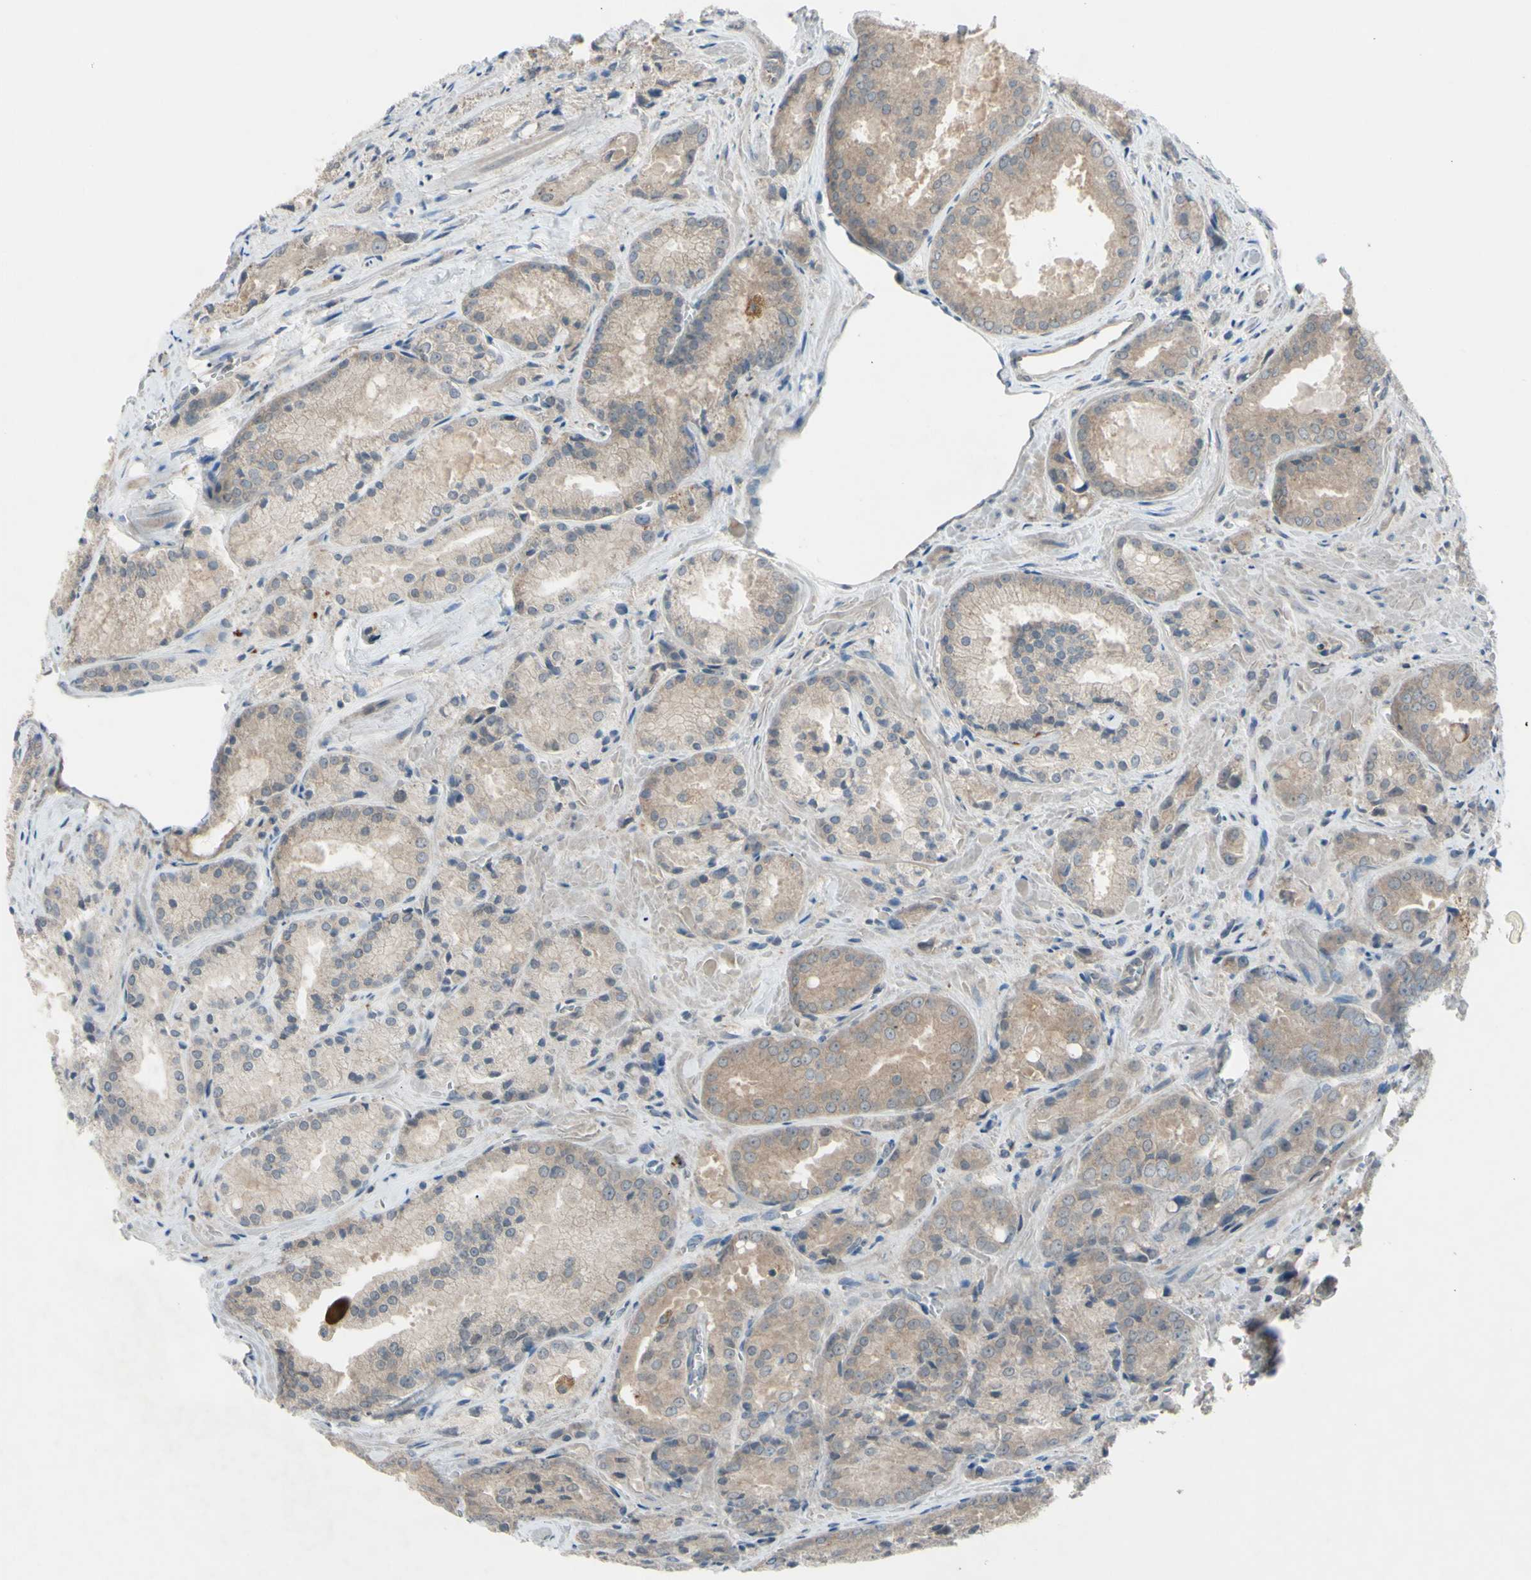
{"staining": {"intensity": "weak", "quantity": ">75%", "location": "cytoplasmic/membranous"}, "tissue": "prostate cancer", "cell_type": "Tumor cells", "image_type": "cancer", "snomed": [{"axis": "morphology", "description": "Adenocarcinoma, Low grade"}, {"axis": "topography", "description": "Prostate"}], "caption": "The immunohistochemical stain shows weak cytoplasmic/membranous positivity in tumor cells of prostate cancer tissue.", "gene": "AFP", "patient": {"sex": "male", "age": 64}}